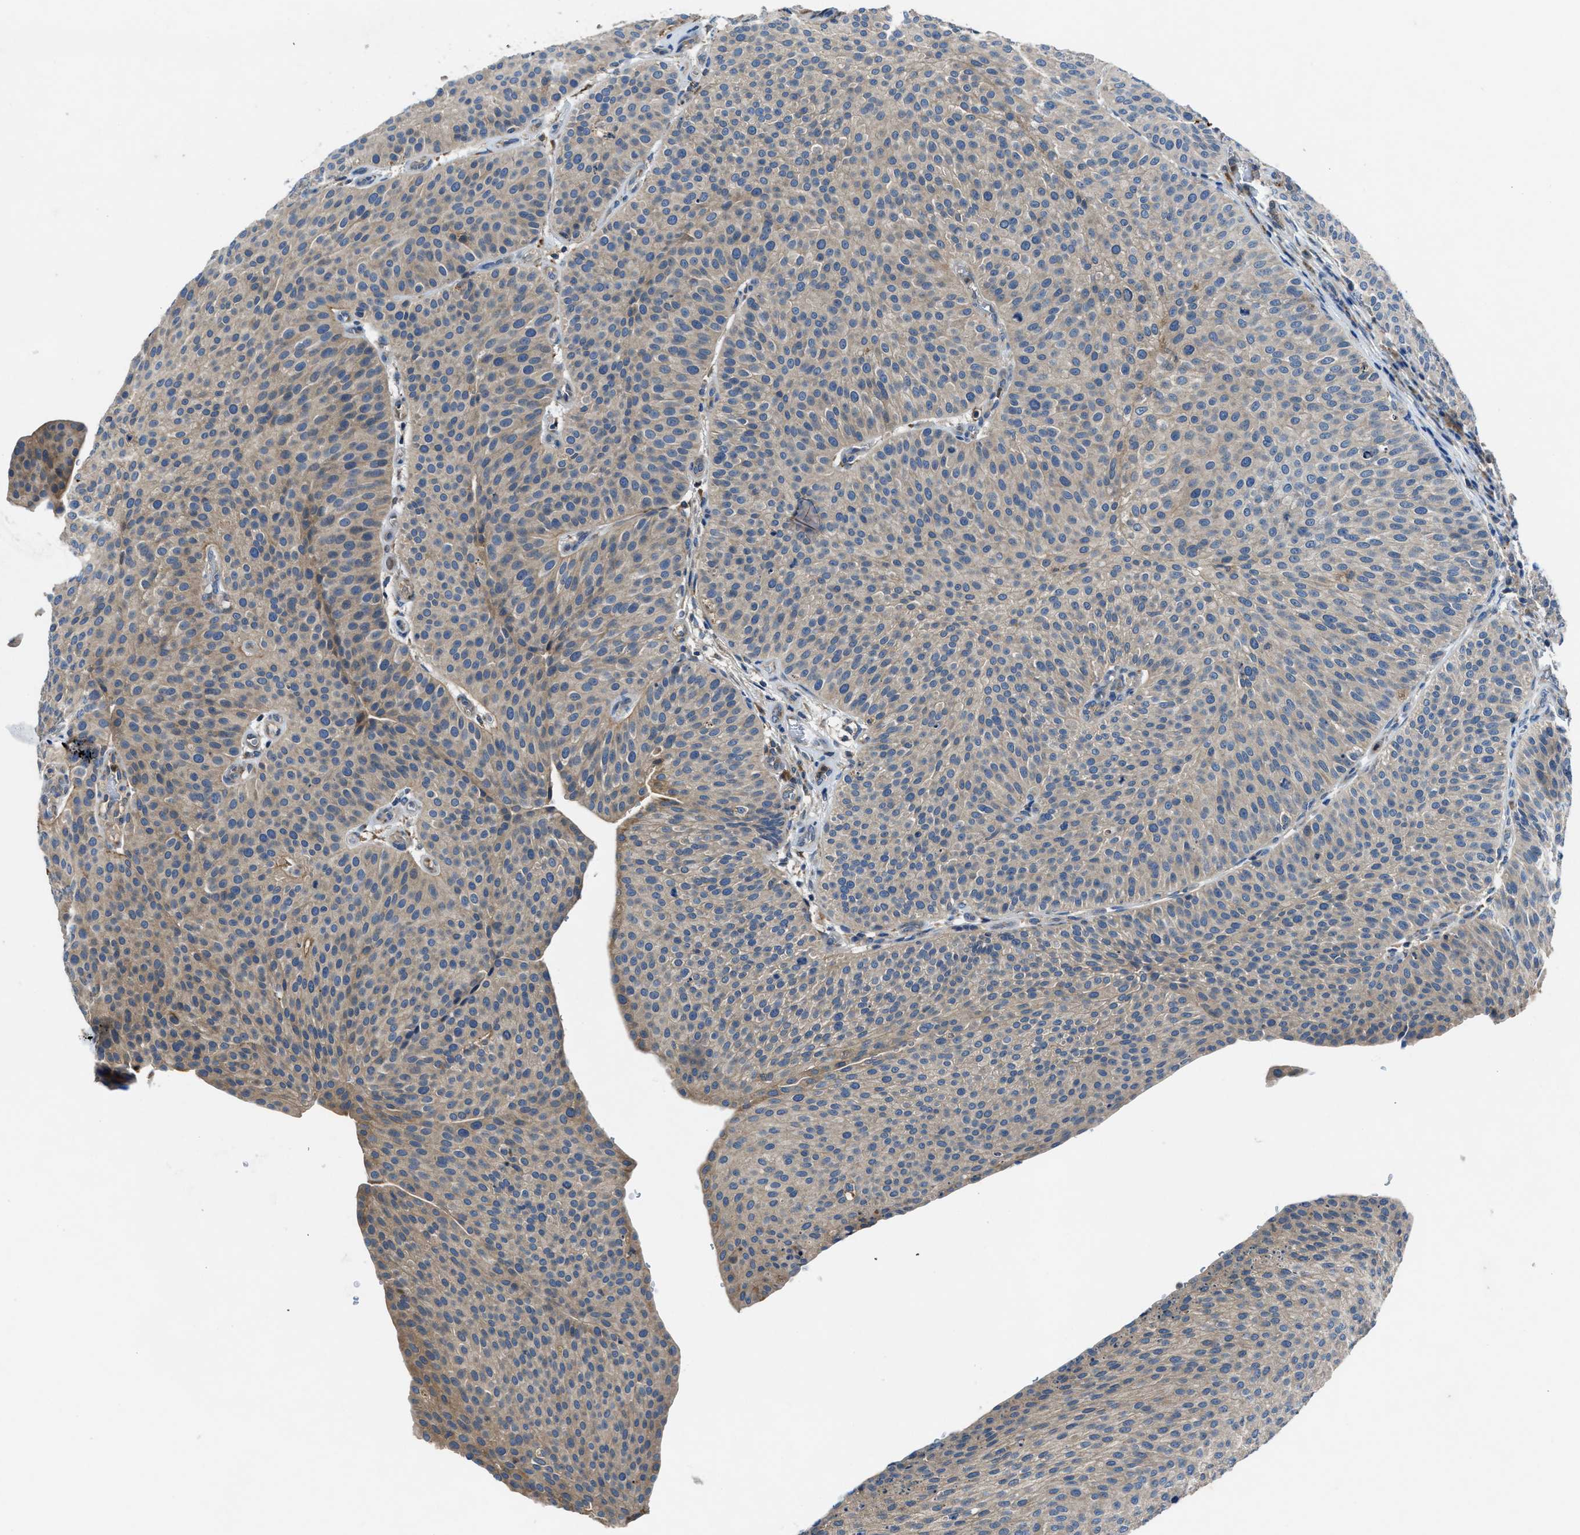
{"staining": {"intensity": "weak", "quantity": "25%-75%", "location": "cytoplasmic/membranous"}, "tissue": "urothelial cancer", "cell_type": "Tumor cells", "image_type": "cancer", "snomed": [{"axis": "morphology", "description": "Urothelial carcinoma, Low grade"}, {"axis": "topography", "description": "Smooth muscle"}, {"axis": "topography", "description": "Urinary bladder"}], "caption": "Urothelial cancer stained with a brown dye exhibits weak cytoplasmic/membranous positive expression in approximately 25%-75% of tumor cells.", "gene": "MAP3K20", "patient": {"sex": "male", "age": 60}}